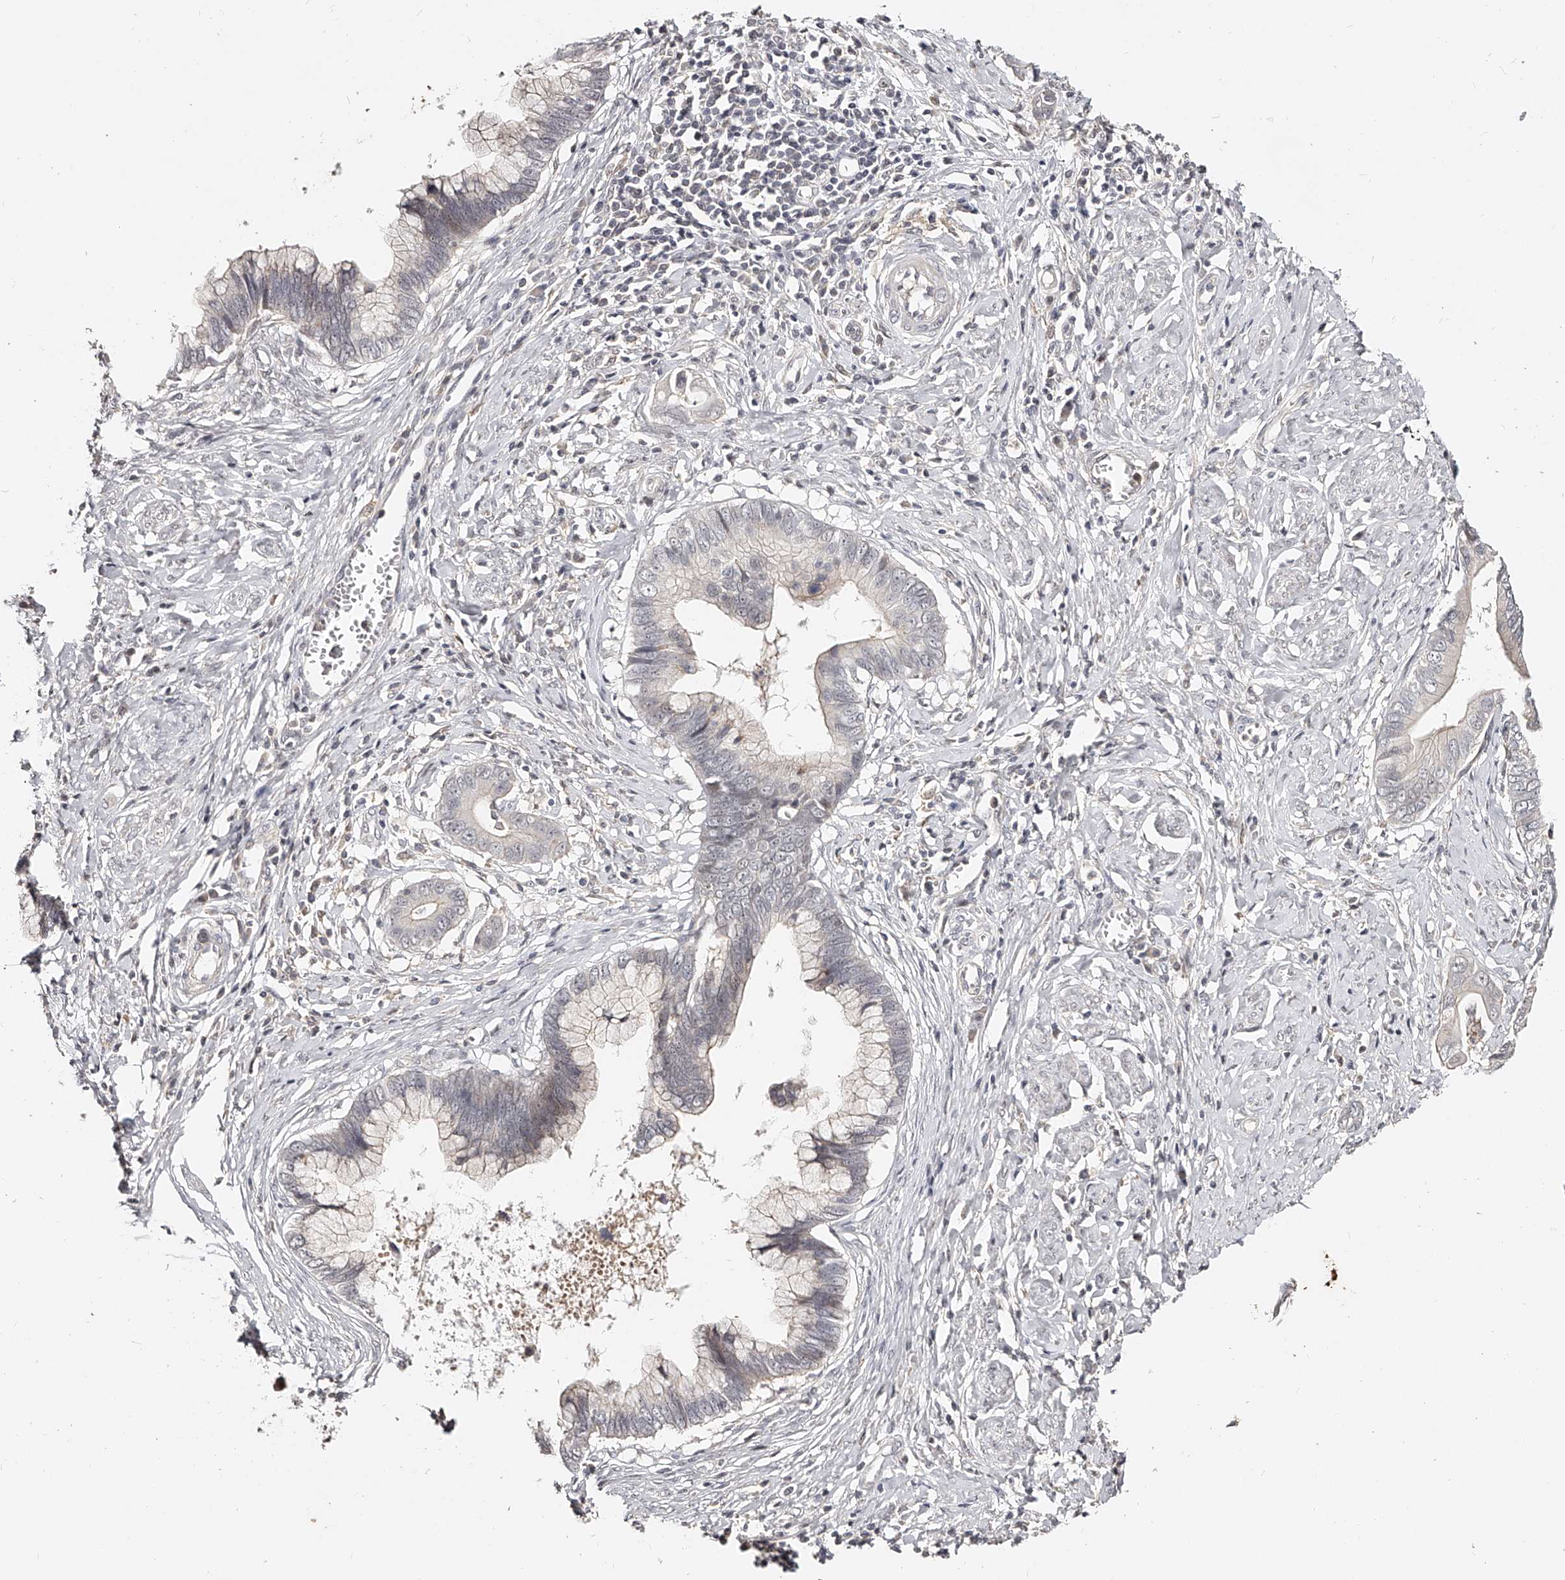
{"staining": {"intensity": "negative", "quantity": "none", "location": "none"}, "tissue": "cervical cancer", "cell_type": "Tumor cells", "image_type": "cancer", "snomed": [{"axis": "morphology", "description": "Adenocarcinoma, NOS"}, {"axis": "topography", "description": "Cervix"}], "caption": "This is an immunohistochemistry micrograph of adenocarcinoma (cervical). There is no staining in tumor cells.", "gene": "ZNF789", "patient": {"sex": "female", "age": 44}}